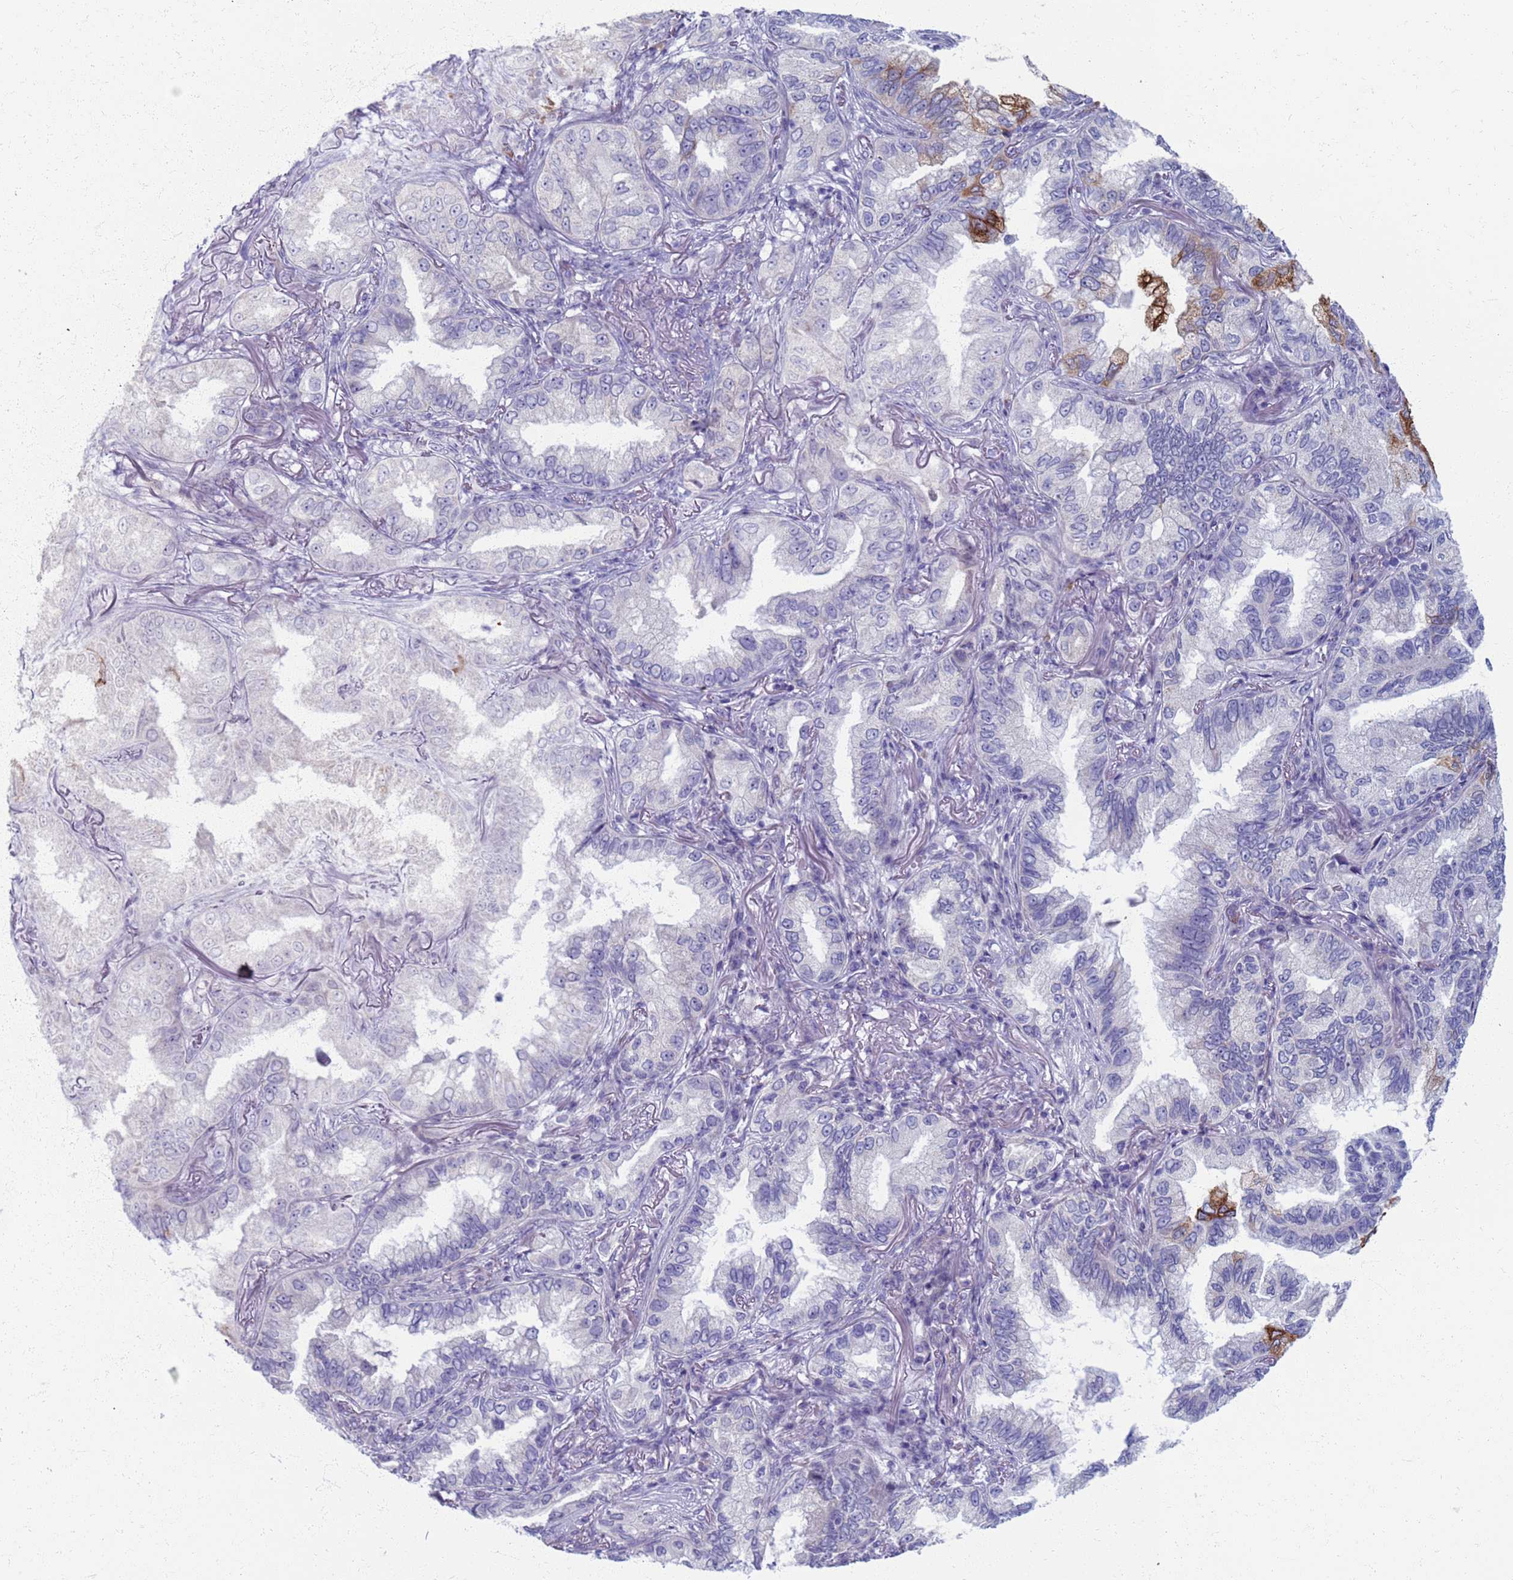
{"staining": {"intensity": "negative", "quantity": "none", "location": "none"}, "tissue": "lung cancer", "cell_type": "Tumor cells", "image_type": "cancer", "snomed": [{"axis": "morphology", "description": "Adenocarcinoma, NOS"}, {"axis": "topography", "description": "Lung"}], "caption": "Image shows no protein staining in tumor cells of lung cancer tissue. The staining was performed using DAB (3,3'-diaminobenzidine) to visualize the protein expression in brown, while the nuclei were stained in blue with hematoxylin (Magnification: 20x).", "gene": "CLCA2", "patient": {"sex": "female", "age": 69}}